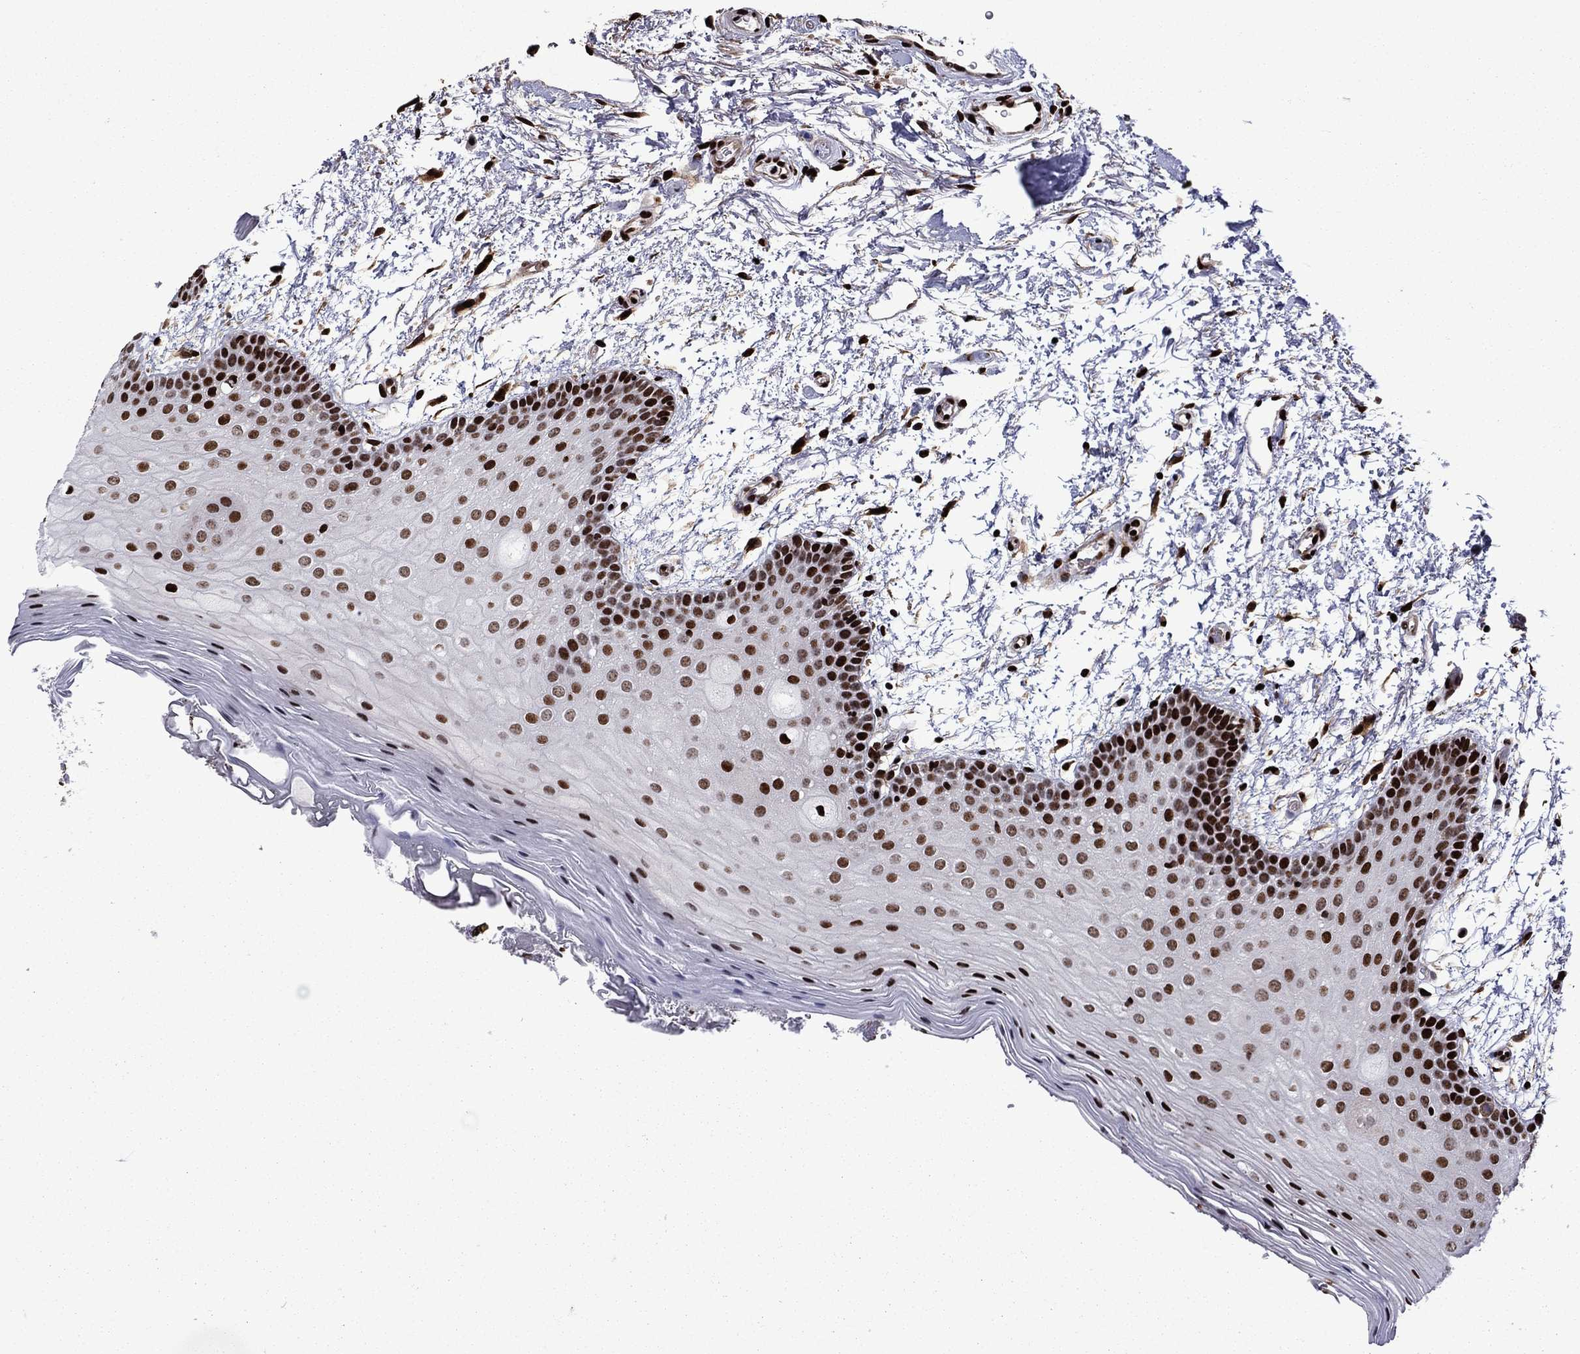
{"staining": {"intensity": "strong", "quantity": ">75%", "location": "nuclear"}, "tissue": "oral mucosa", "cell_type": "Squamous epithelial cells", "image_type": "normal", "snomed": [{"axis": "morphology", "description": "Normal tissue, NOS"}, {"axis": "topography", "description": "Oral tissue"}, {"axis": "topography", "description": "Tounge, NOS"}], "caption": "Squamous epithelial cells exhibit strong nuclear staining in approximately >75% of cells in benign oral mucosa.", "gene": "LIMK1", "patient": {"sex": "female", "age": 86}}